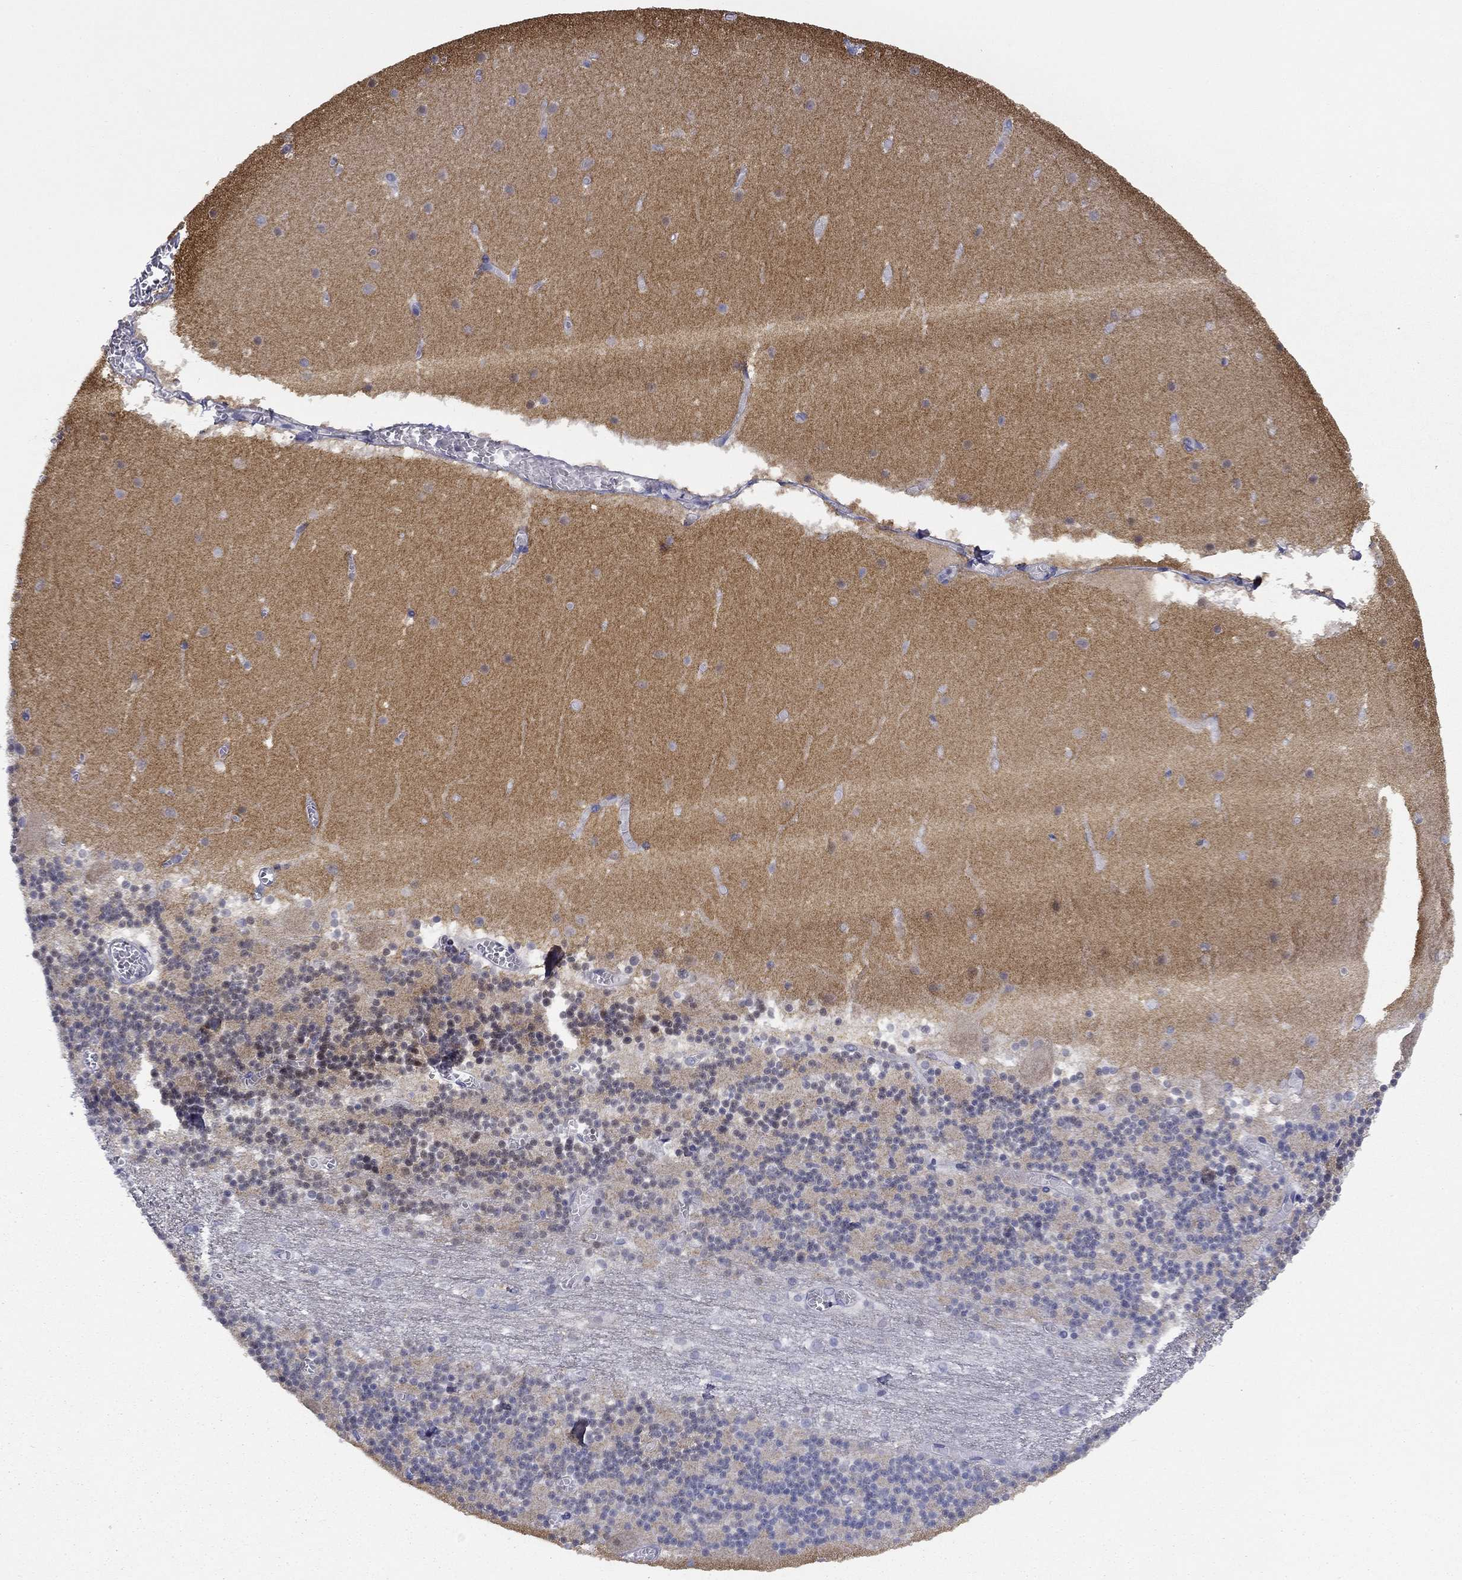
{"staining": {"intensity": "negative", "quantity": "none", "location": "none"}, "tissue": "cerebellum", "cell_type": "Cells in granular layer", "image_type": "normal", "snomed": [{"axis": "morphology", "description": "Normal tissue, NOS"}, {"axis": "topography", "description": "Cerebellum"}], "caption": "Immunohistochemistry histopathology image of unremarkable cerebellum: cerebellum stained with DAB shows no significant protein staining in cells in granular layer.", "gene": "TIGD4", "patient": {"sex": "female", "age": 28}}